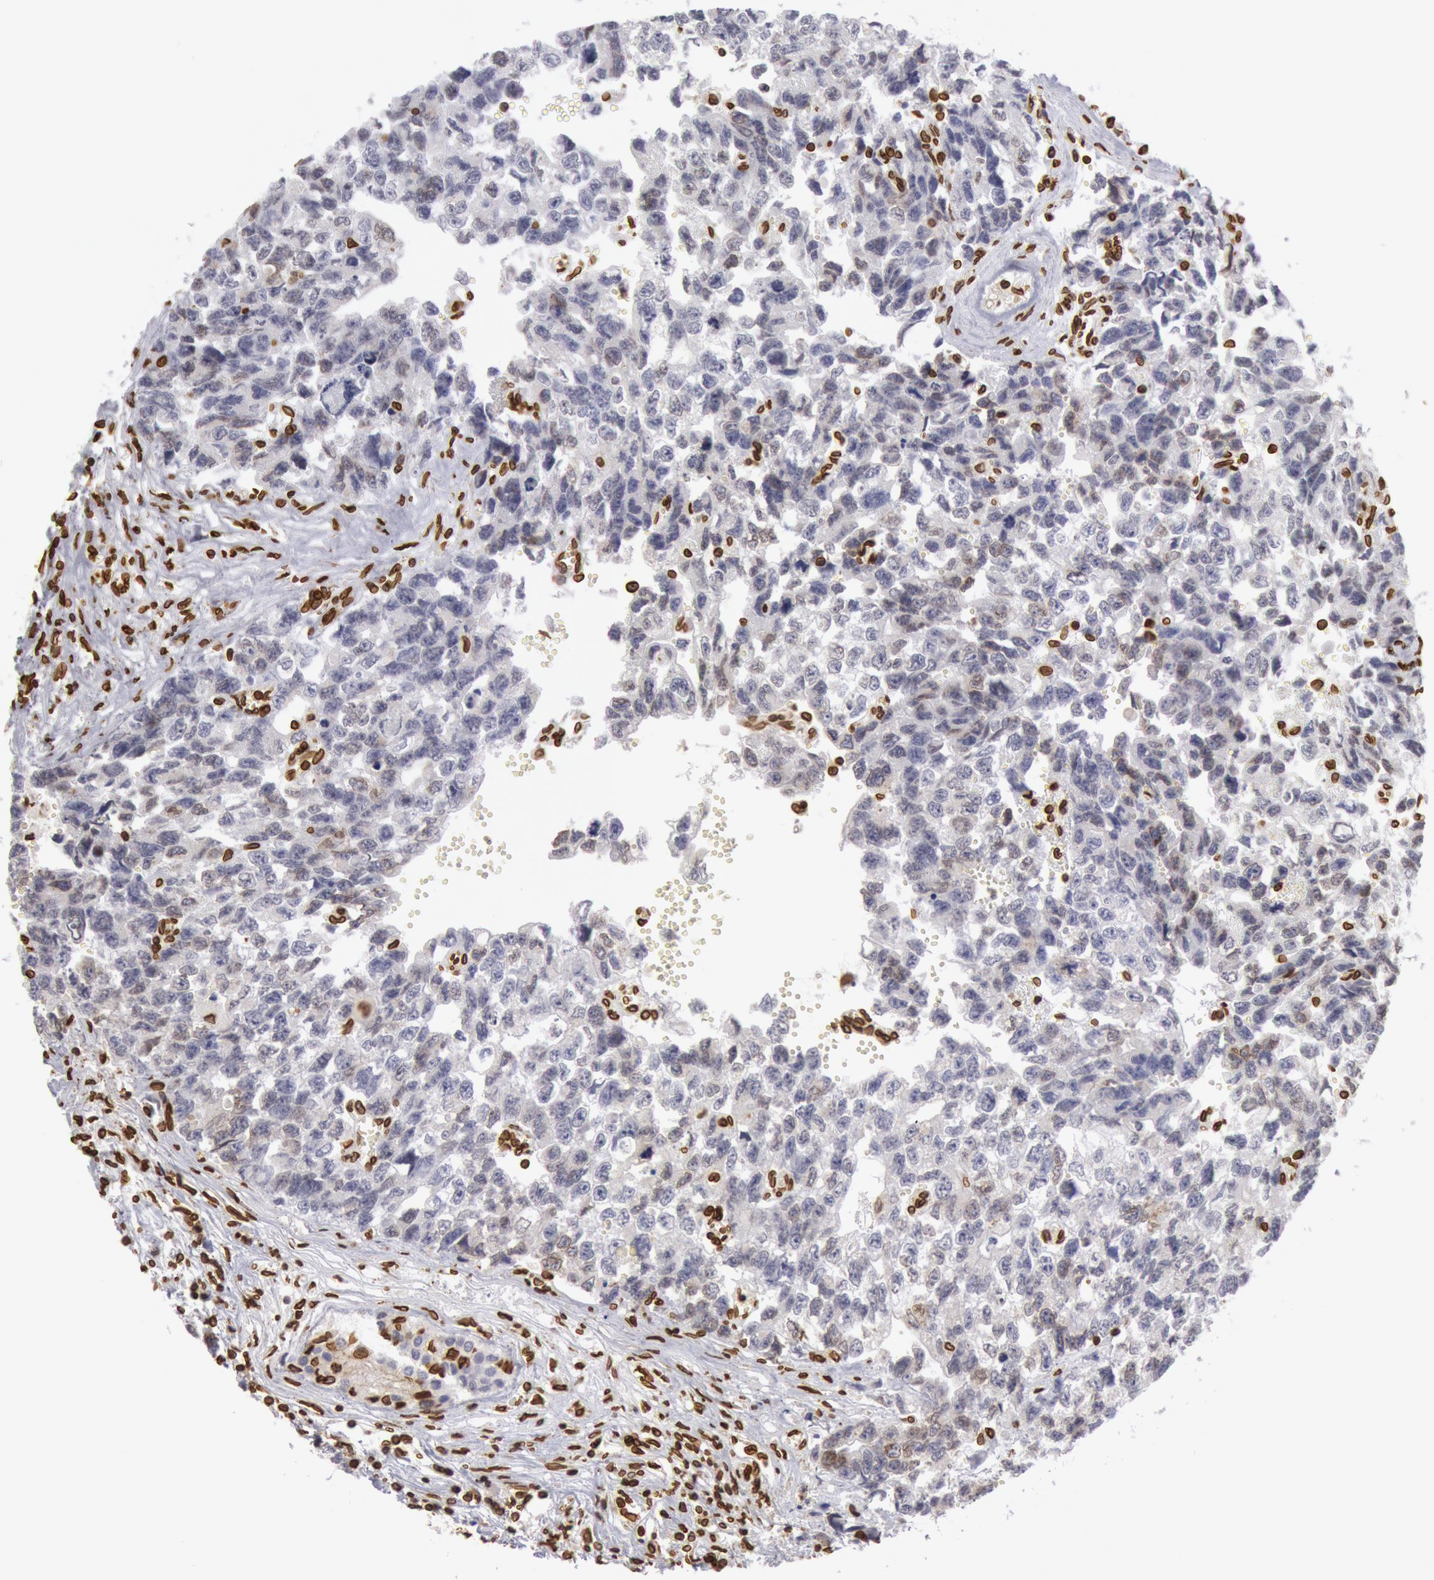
{"staining": {"intensity": "weak", "quantity": "<25%", "location": "cytoplasmic/membranous"}, "tissue": "testis cancer", "cell_type": "Tumor cells", "image_type": "cancer", "snomed": [{"axis": "morphology", "description": "Carcinoma, Embryonal, NOS"}, {"axis": "topography", "description": "Testis"}], "caption": "The immunohistochemistry photomicrograph has no significant positivity in tumor cells of testis embryonal carcinoma tissue. The staining was performed using DAB to visualize the protein expression in brown, while the nuclei were stained in blue with hematoxylin (Magnification: 20x).", "gene": "SUN2", "patient": {"sex": "male", "age": 31}}